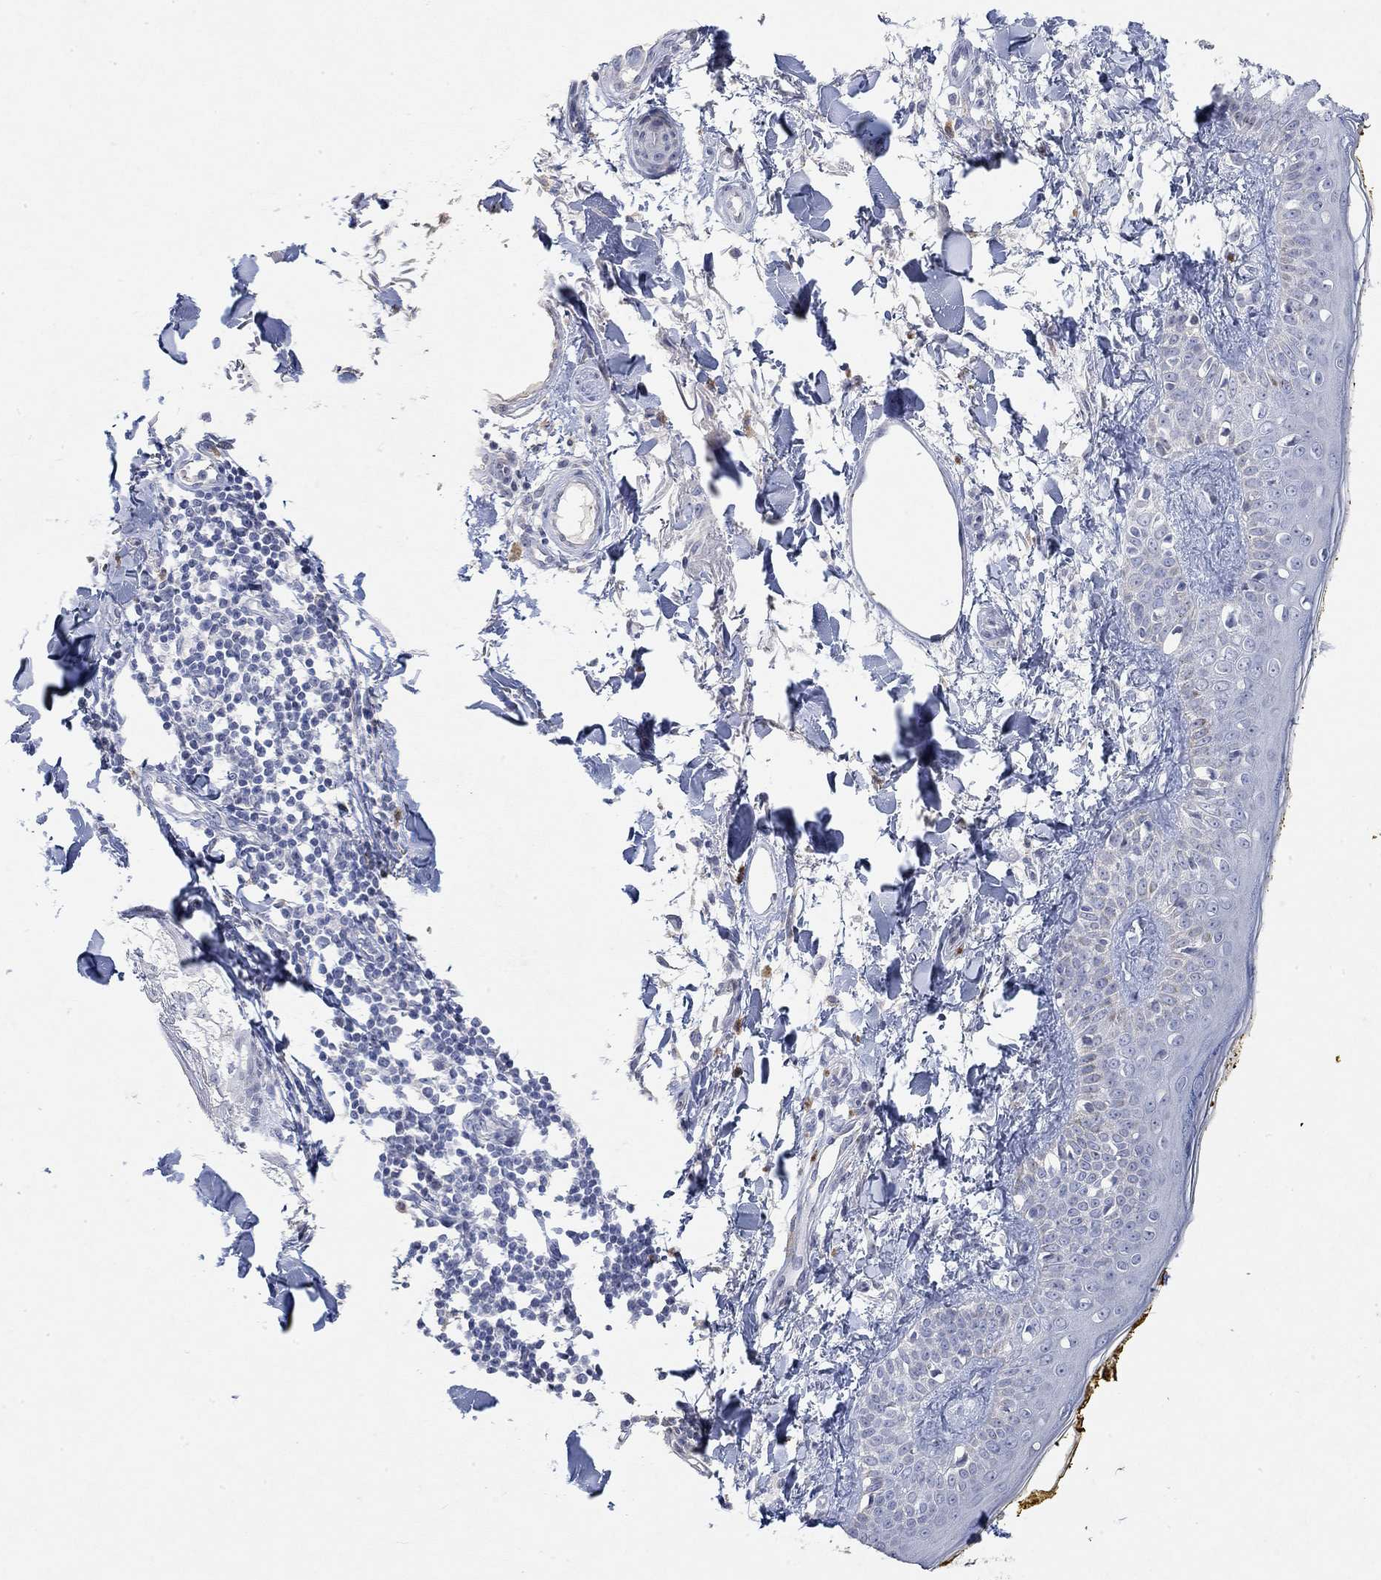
{"staining": {"intensity": "negative", "quantity": "none", "location": "none"}, "tissue": "skin", "cell_type": "Fibroblasts", "image_type": "normal", "snomed": [{"axis": "morphology", "description": "Normal tissue, NOS"}, {"axis": "topography", "description": "Skin"}], "caption": "IHC of benign skin shows no staining in fibroblasts.", "gene": "VAT1L", "patient": {"sex": "male", "age": 76}}